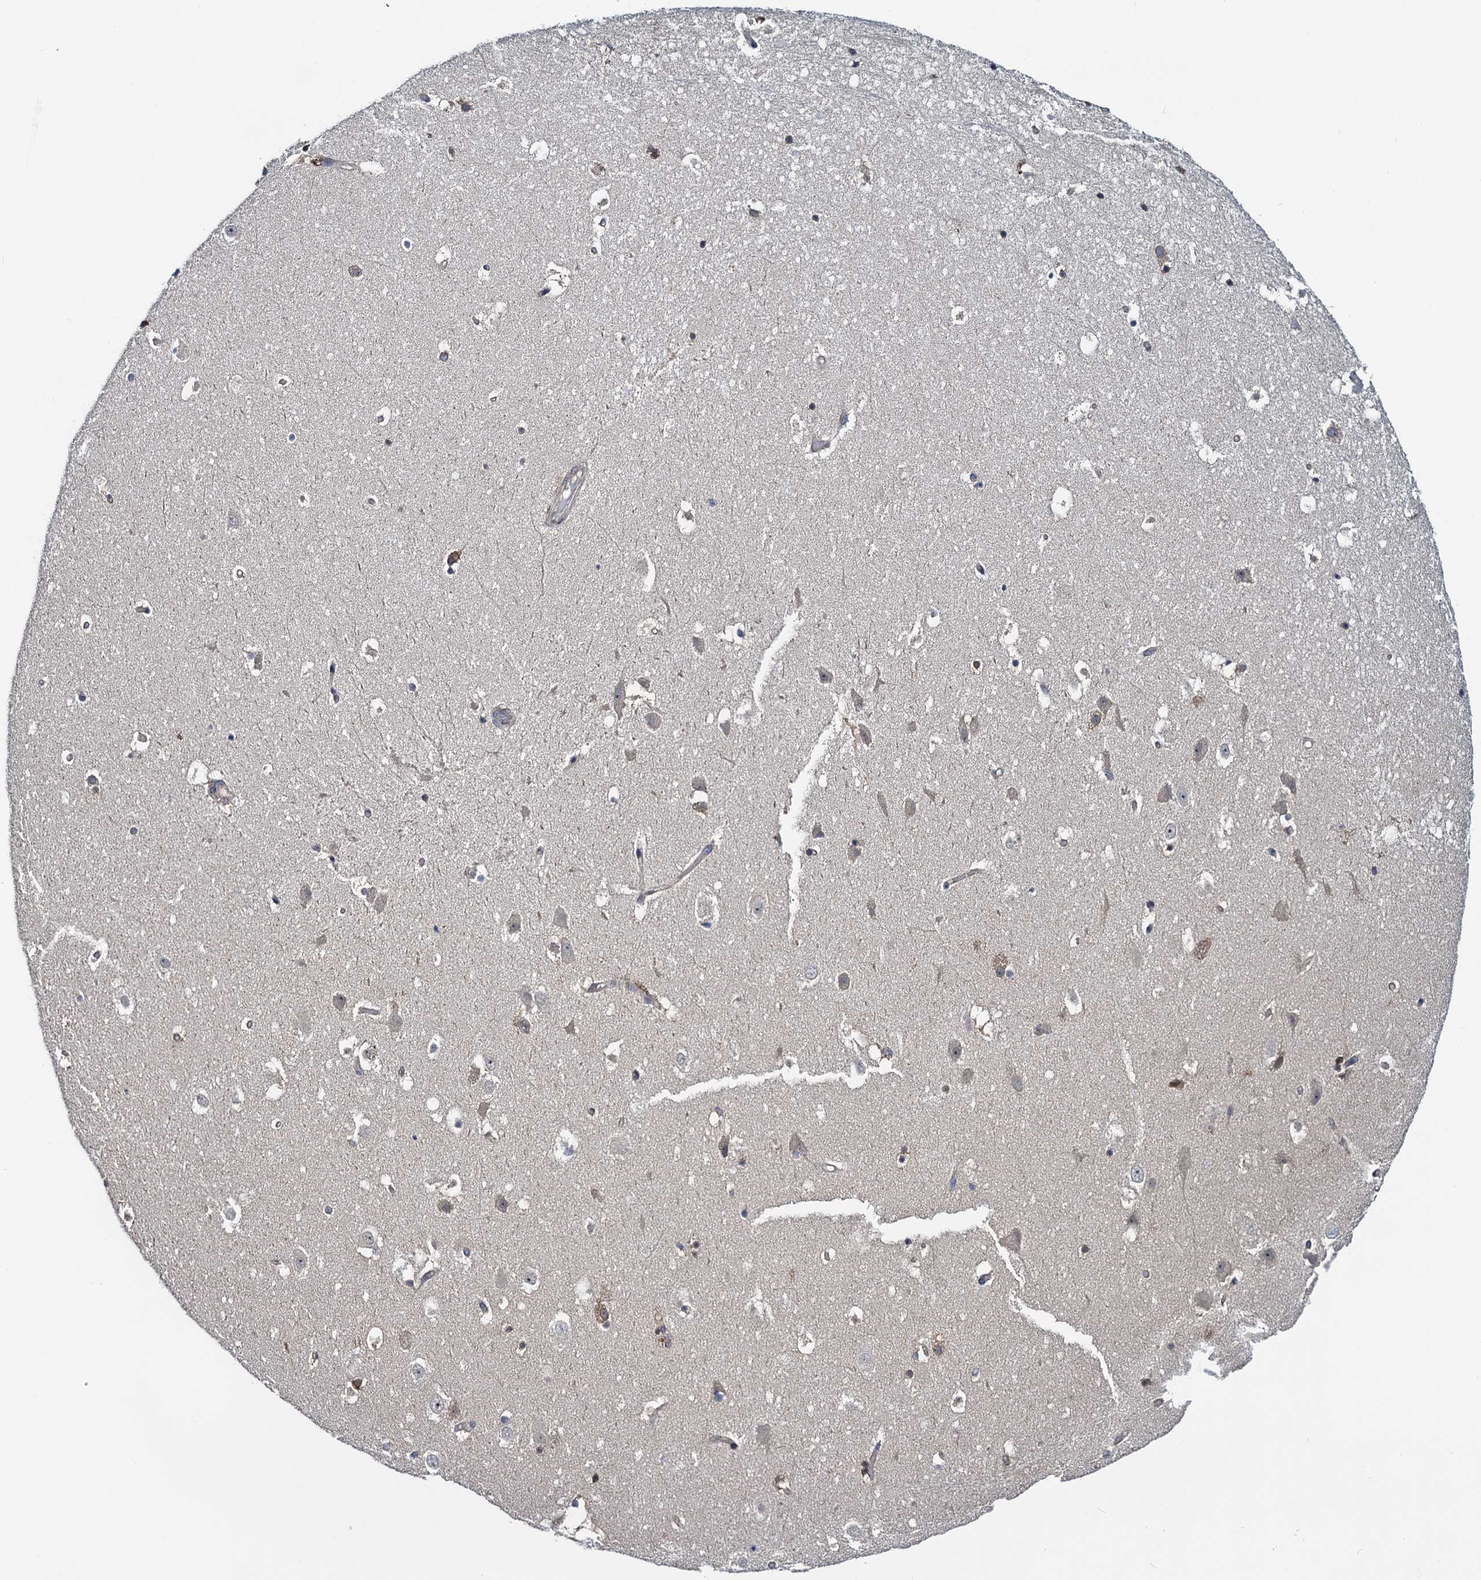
{"staining": {"intensity": "negative", "quantity": "none", "location": "none"}, "tissue": "hippocampus", "cell_type": "Glial cells", "image_type": "normal", "snomed": [{"axis": "morphology", "description": "Normal tissue, NOS"}, {"axis": "topography", "description": "Hippocampus"}], "caption": "High power microscopy photomicrograph of an immunohistochemistry (IHC) micrograph of normal hippocampus, revealing no significant expression in glial cells. (DAB immunohistochemistry with hematoxylin counter stain).", "gene": "RNF125", "patient": {"sex": "female", "age": 52}}